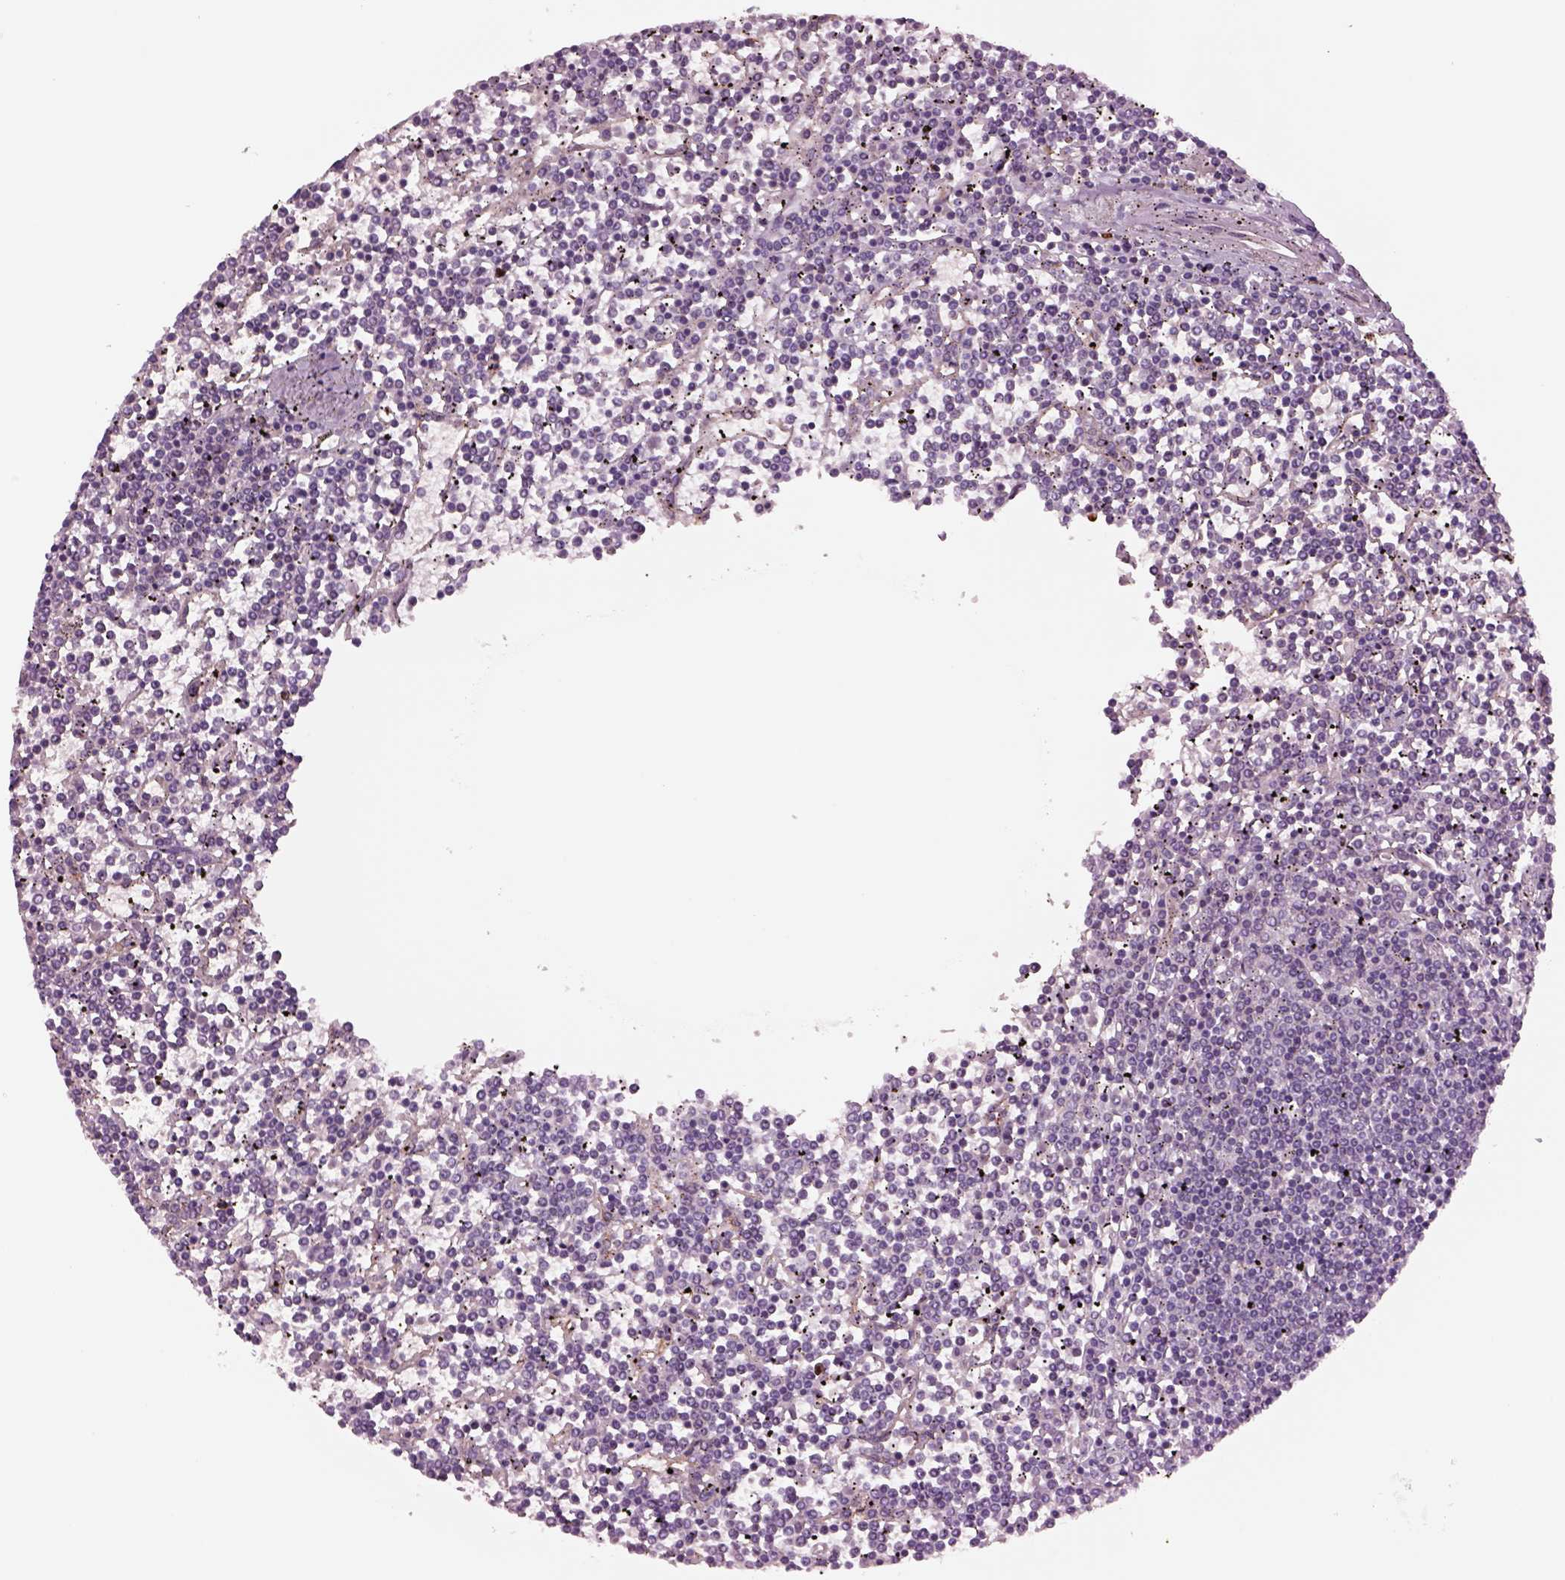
{"staining": {"intensity": "negative", "quantity": "none", "location": "none"}, "tissue": "lymphoma", "cell_type": "Tumor cells", "image_type": "cancer", "snomed": [{"axis": "morphology", "description": "Malignant lymphoma, non-Hodgkin's type, Low grade"}, {"axis": "topography", "description": "Spleen"}], "caption": "Tumor cells are negative for protein expression in human low-grade malignant lymphoma, non-Hodgkin's type.", "gene": "HTR1B", "patient": {"sex": "female", "age": 19}}